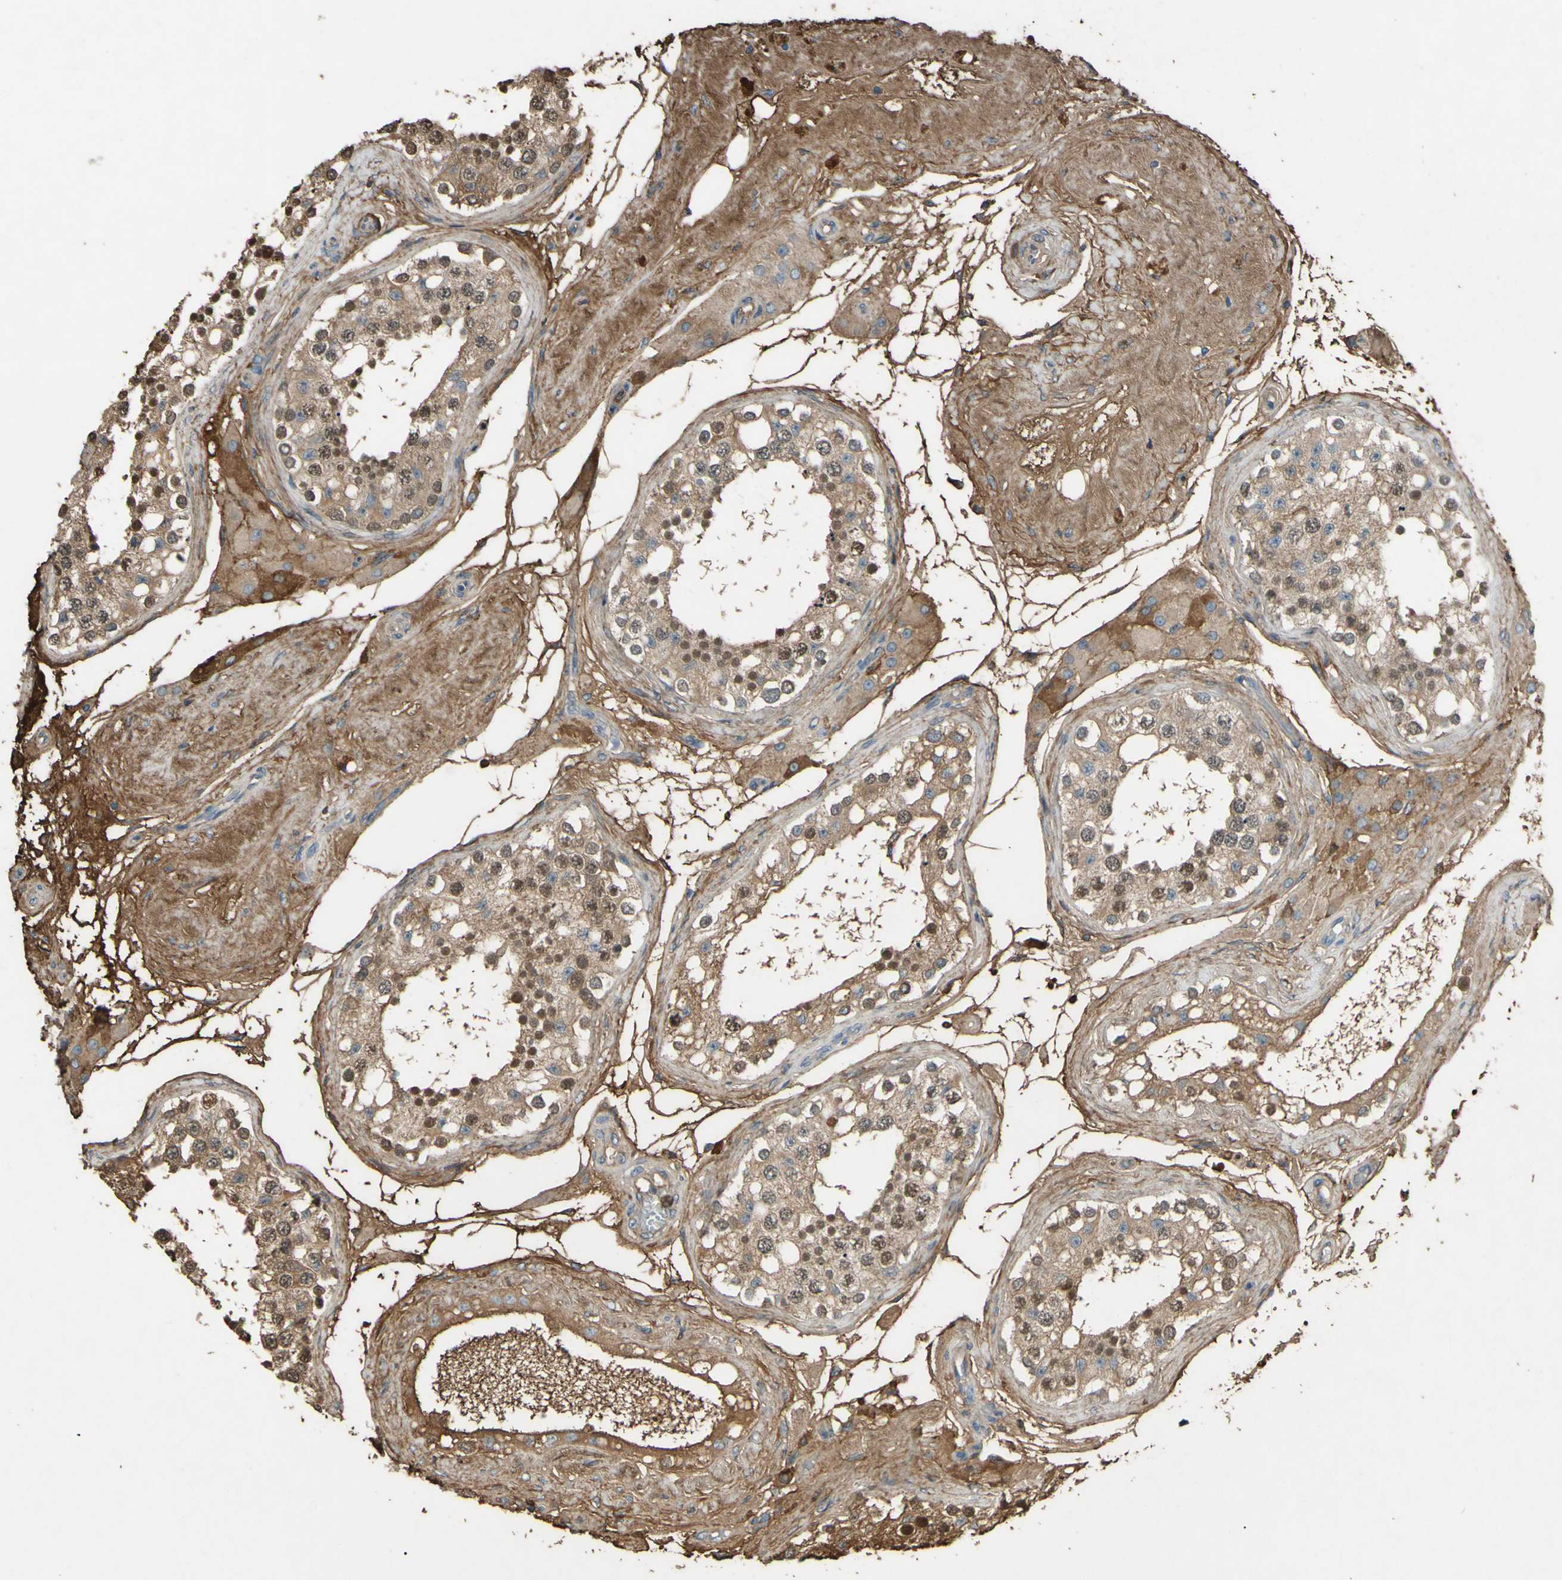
{"staining": {"intensity": "moderate", "quantity": "25%-75%", "location": "cytoplasmic/membranous,nuclear"}, "tissue": "testis", "cell_type": "Cells in seminiferous ducts", "image_type": "normal", "snomed": [{"axis": "morphology", "description": "Normal tissue, NOS"}, {"axis": "topography", "description": "Testis"}], "caption": "Protein expression analysis of normal testis reveals moderate cytoplasmic/membranous,nuclear positivity in about 25%-75% of cells in seminiferous ducts. (DAB = brown stain, brightfield microscopy at high magnification).", "gene": "PTGDS", "patient": {"sex": "male", "age": 68}}